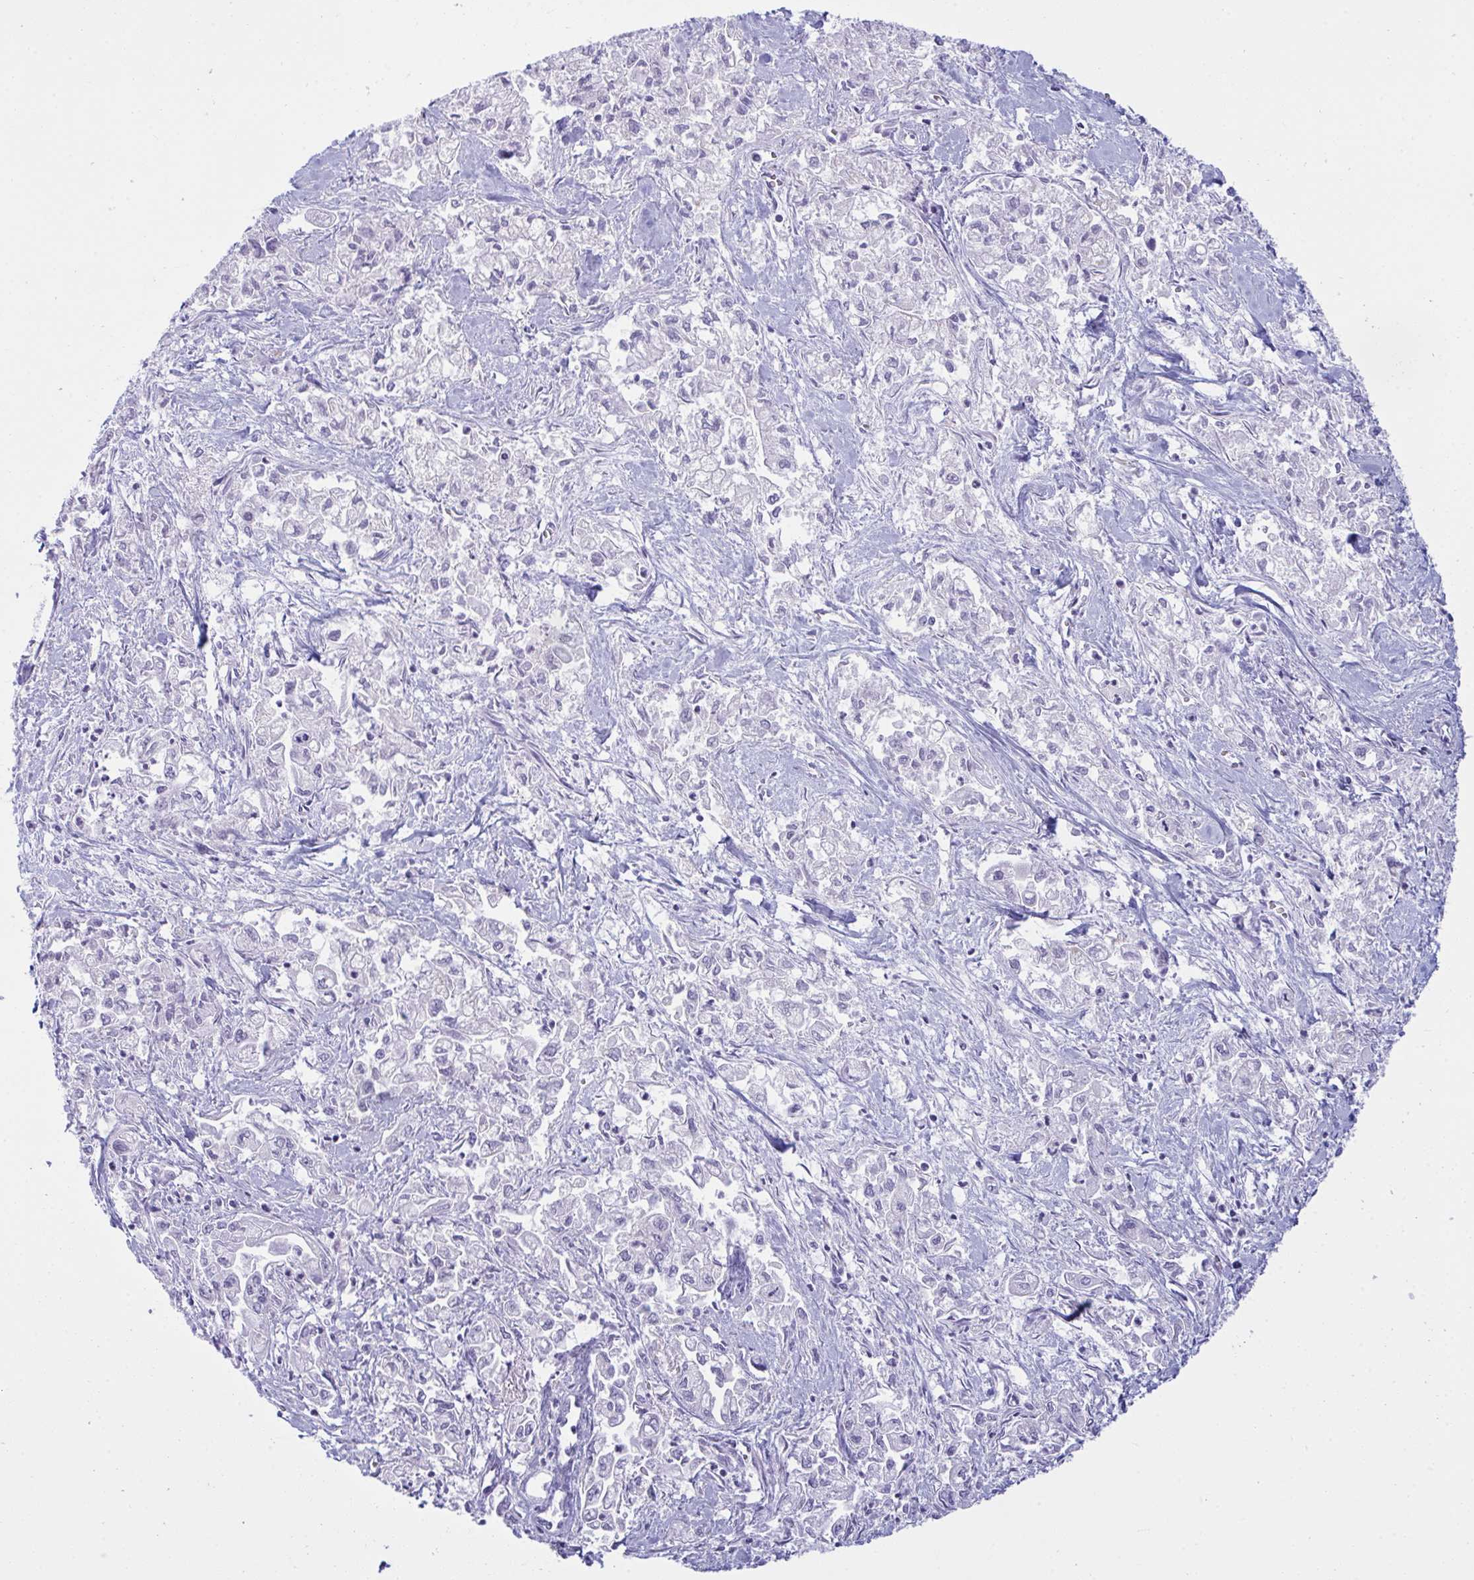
{"staining": {"intensity": "negative", "quantity": "none", "location": "none"}, "tissue": "pancreatic cancer", "cell_type": "Tumor cells", "image_type": "cancer", "snomed": [{"axis": "morphology", "description": "Adenocarcinoma, NOS"}, {"axis": "topography", "description": "Pancreas"}], "caption": "Pancreatic adenocarcinoma stained for a protein using IHC reveals no expression tumor cells.", "gene": "BBS1", "patient": {"sex": "male", "age": 72}}